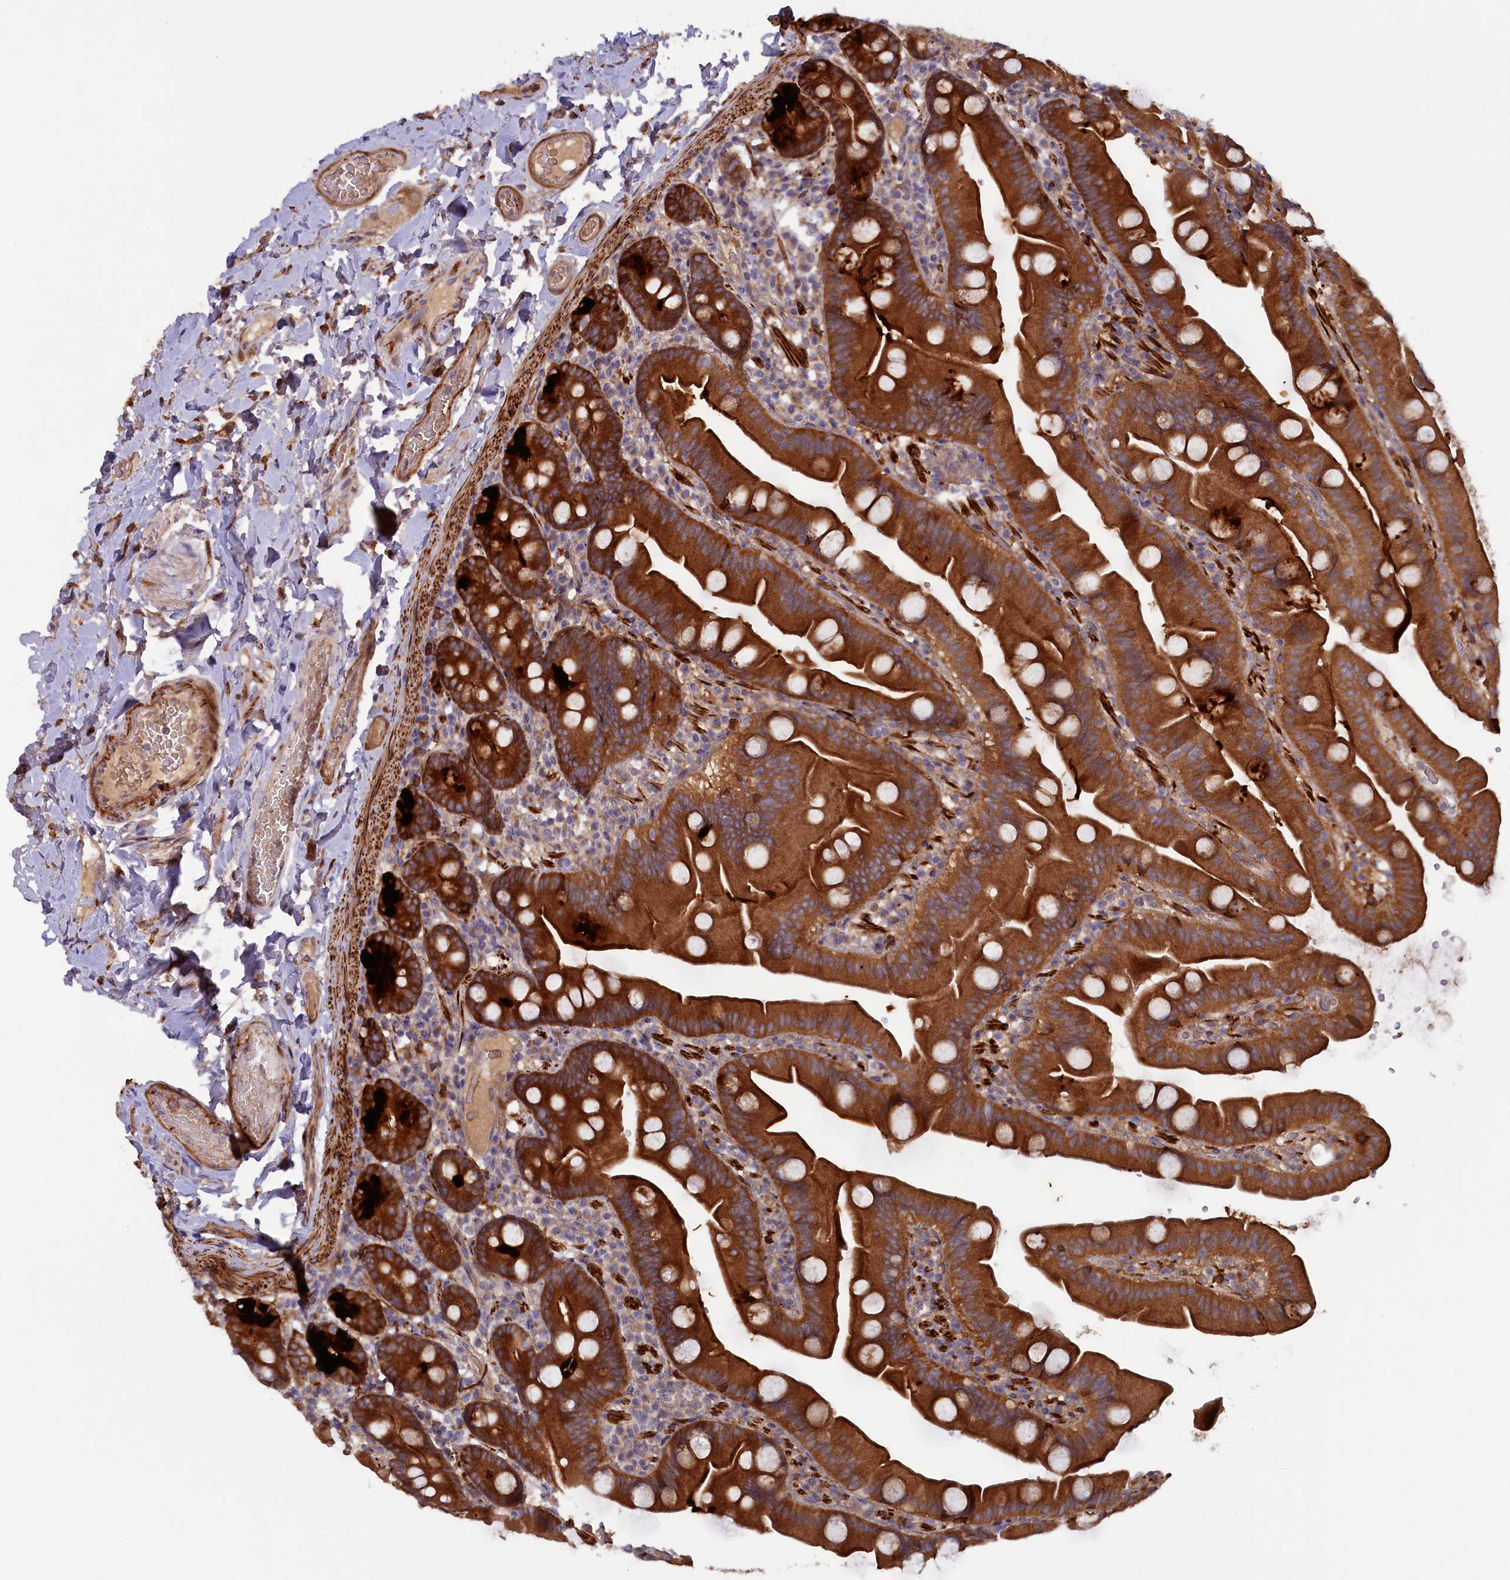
{"staining": {"intensity": "strong", "quantity": ">75%", "location": "cytoplasmic/membranous"}, "tissue": "small intestine", "cell_type": "Glandular cells", "image_type": "normal", "snomed": [{"axis": "morphology", "description": "Normal tissue, NOS"}, {"axis": "topography", "description": "Small intestine"}], "caption": "Strong cytoplasmic/membranous staining for a protein is identified in about >75% of glandular cells of normal small intestine using IHC.", "gene": "FERMT1", "patient": {"sex": "female", "age": 68}}